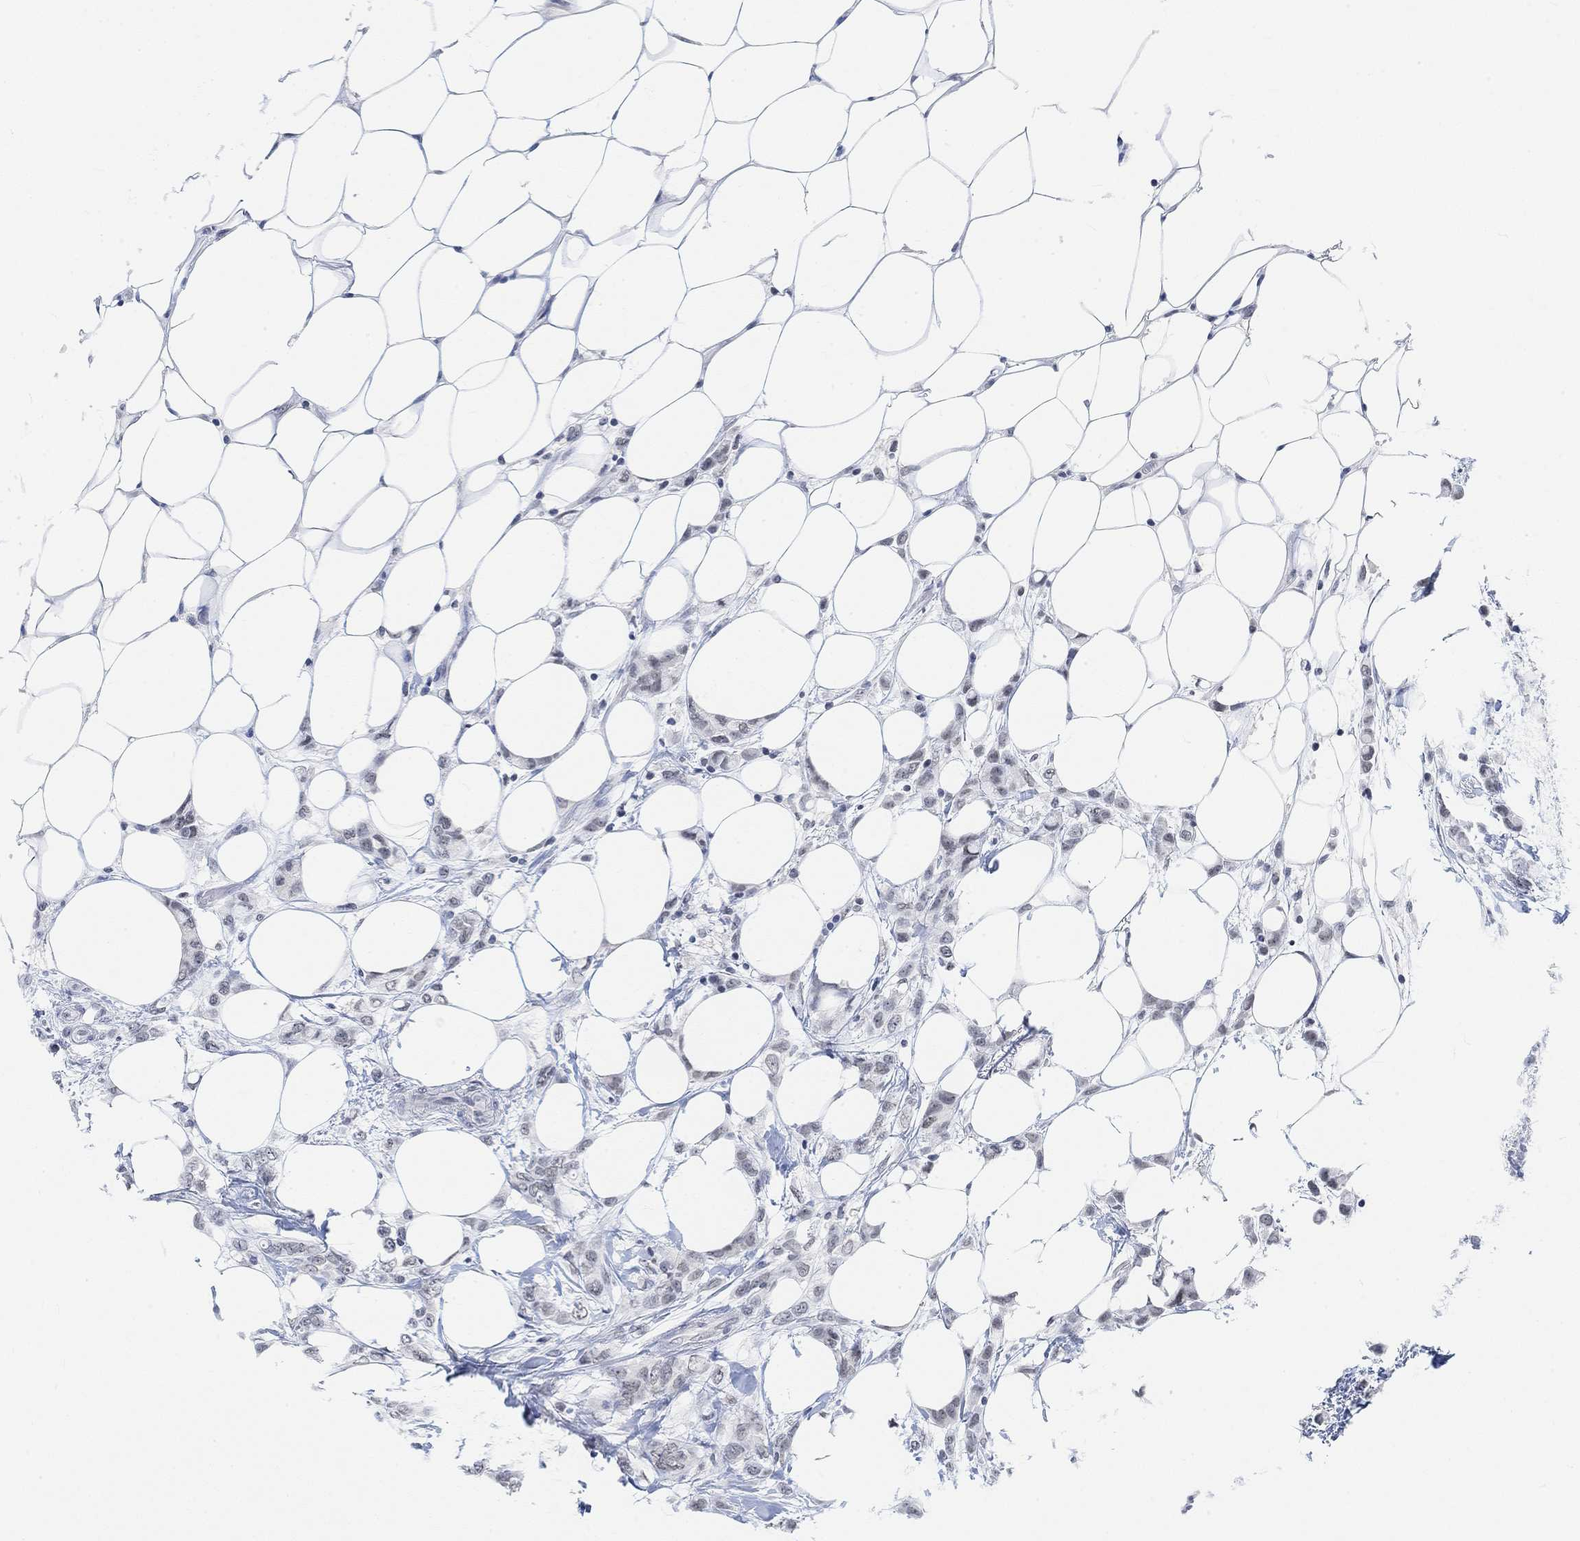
{"staining": {"intensity": "weak", "quantity": "<25%", "location": "nuclear"}, "tissue": "breast cancer", "cell_type": "Tumor cells", "image_type": "cancer", "snomed": [{"axis": "morphology", "description": "Lobular carcinoma"}, {"axis": "topography", "description": "Breast"}], "caption": "Tumor cells show no significant expression in breast cancer.", "gene": "PURG", "patient": {"sex": "female", "age": 66}}